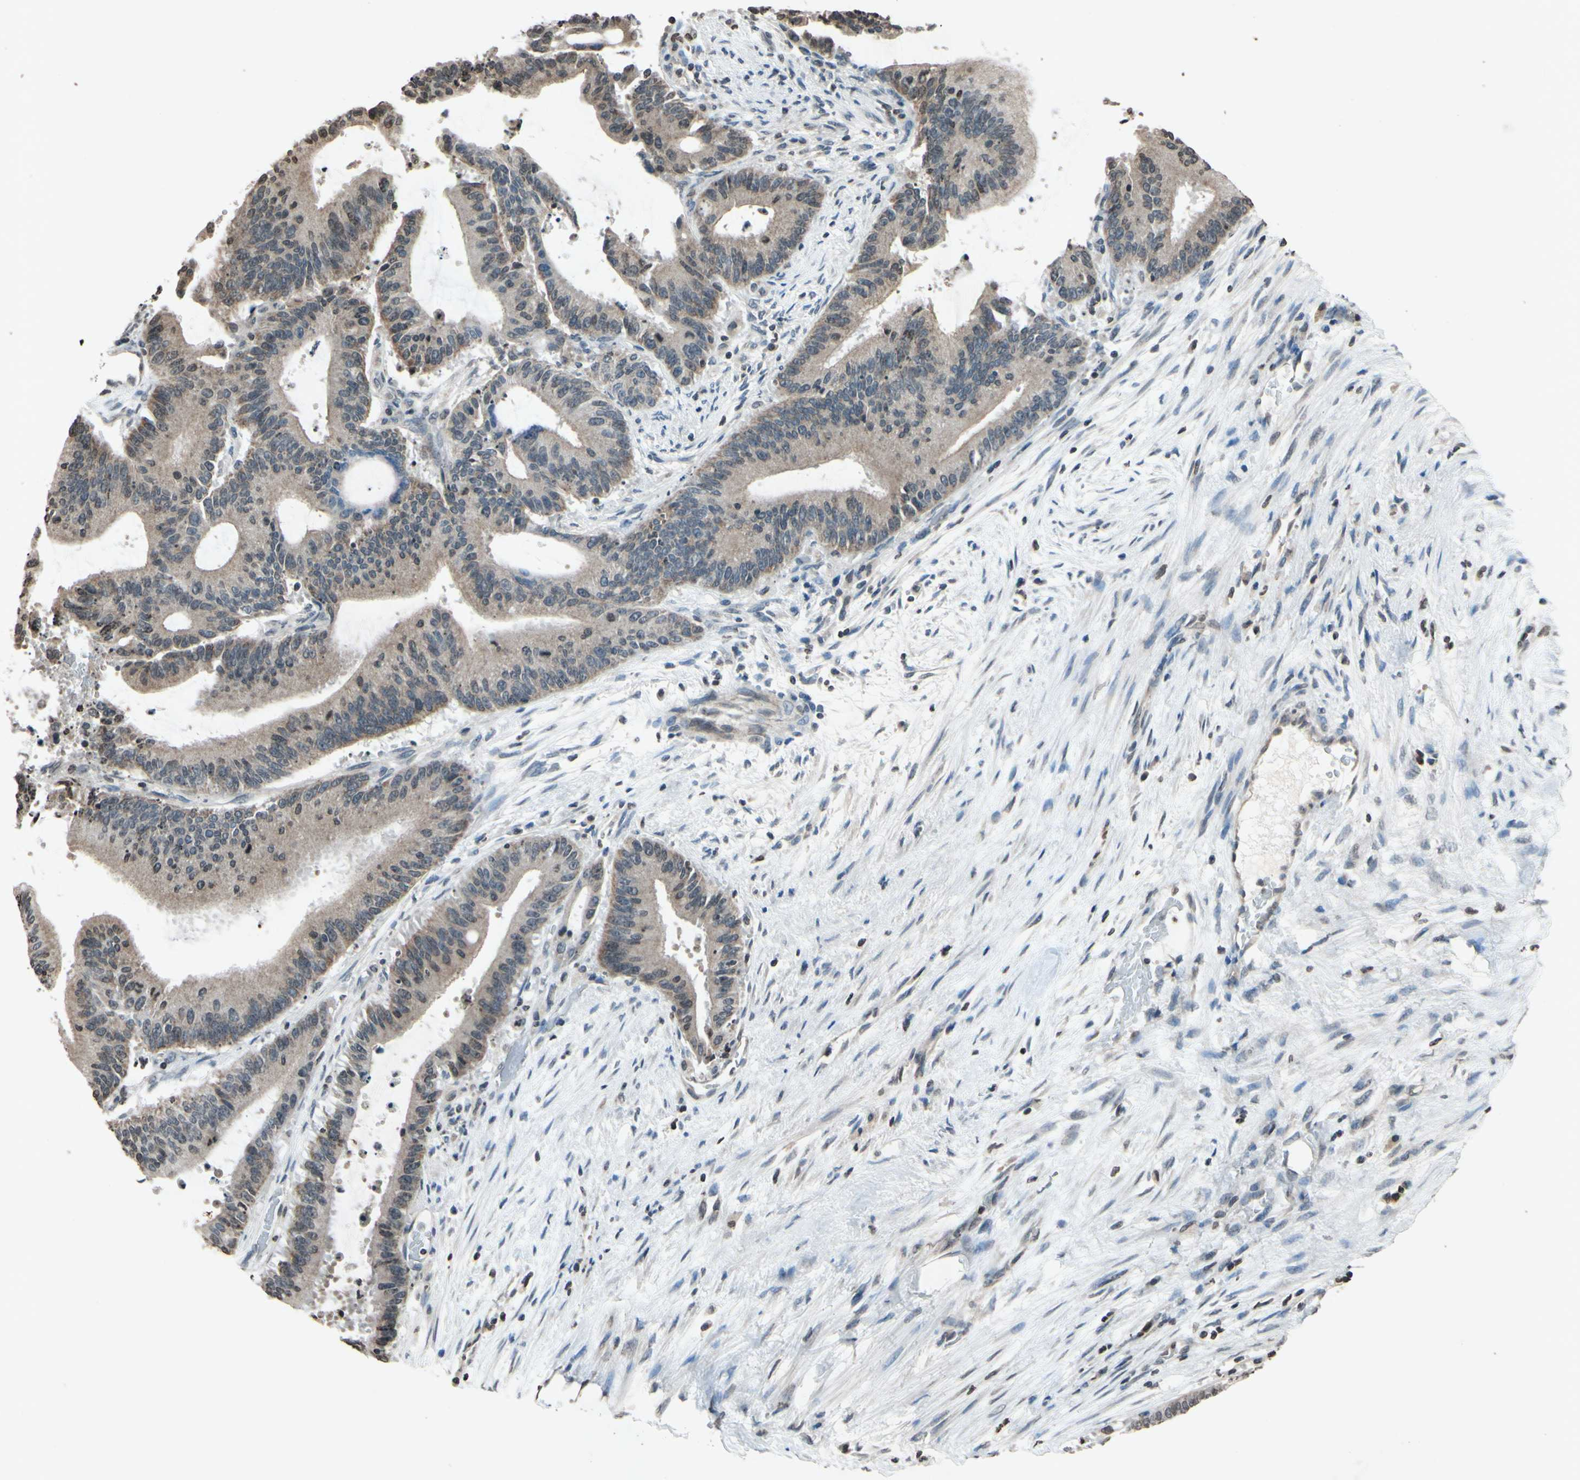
{"staining": {"intensity": "weak", "quantity": ">75%", "location": "cytoplasmic/membranous"}, "tissue": "liver cancer", "cell_type": "Tumor cells", "image_type": "cancer", "snomed": [{"axis": "morphology", "description": "Cholangiocarcinoma"}, {"axis": "topography", "description": "Liver"}], "caption": "Protein expression analysis of human liver cancer (cholangiocarcinoma) reveals weak cytoplasmic/membranous staining in approximately >75% of tumor cells.", "gene": "CLDN11", "patient": {"sex": "female", "age": 73}}